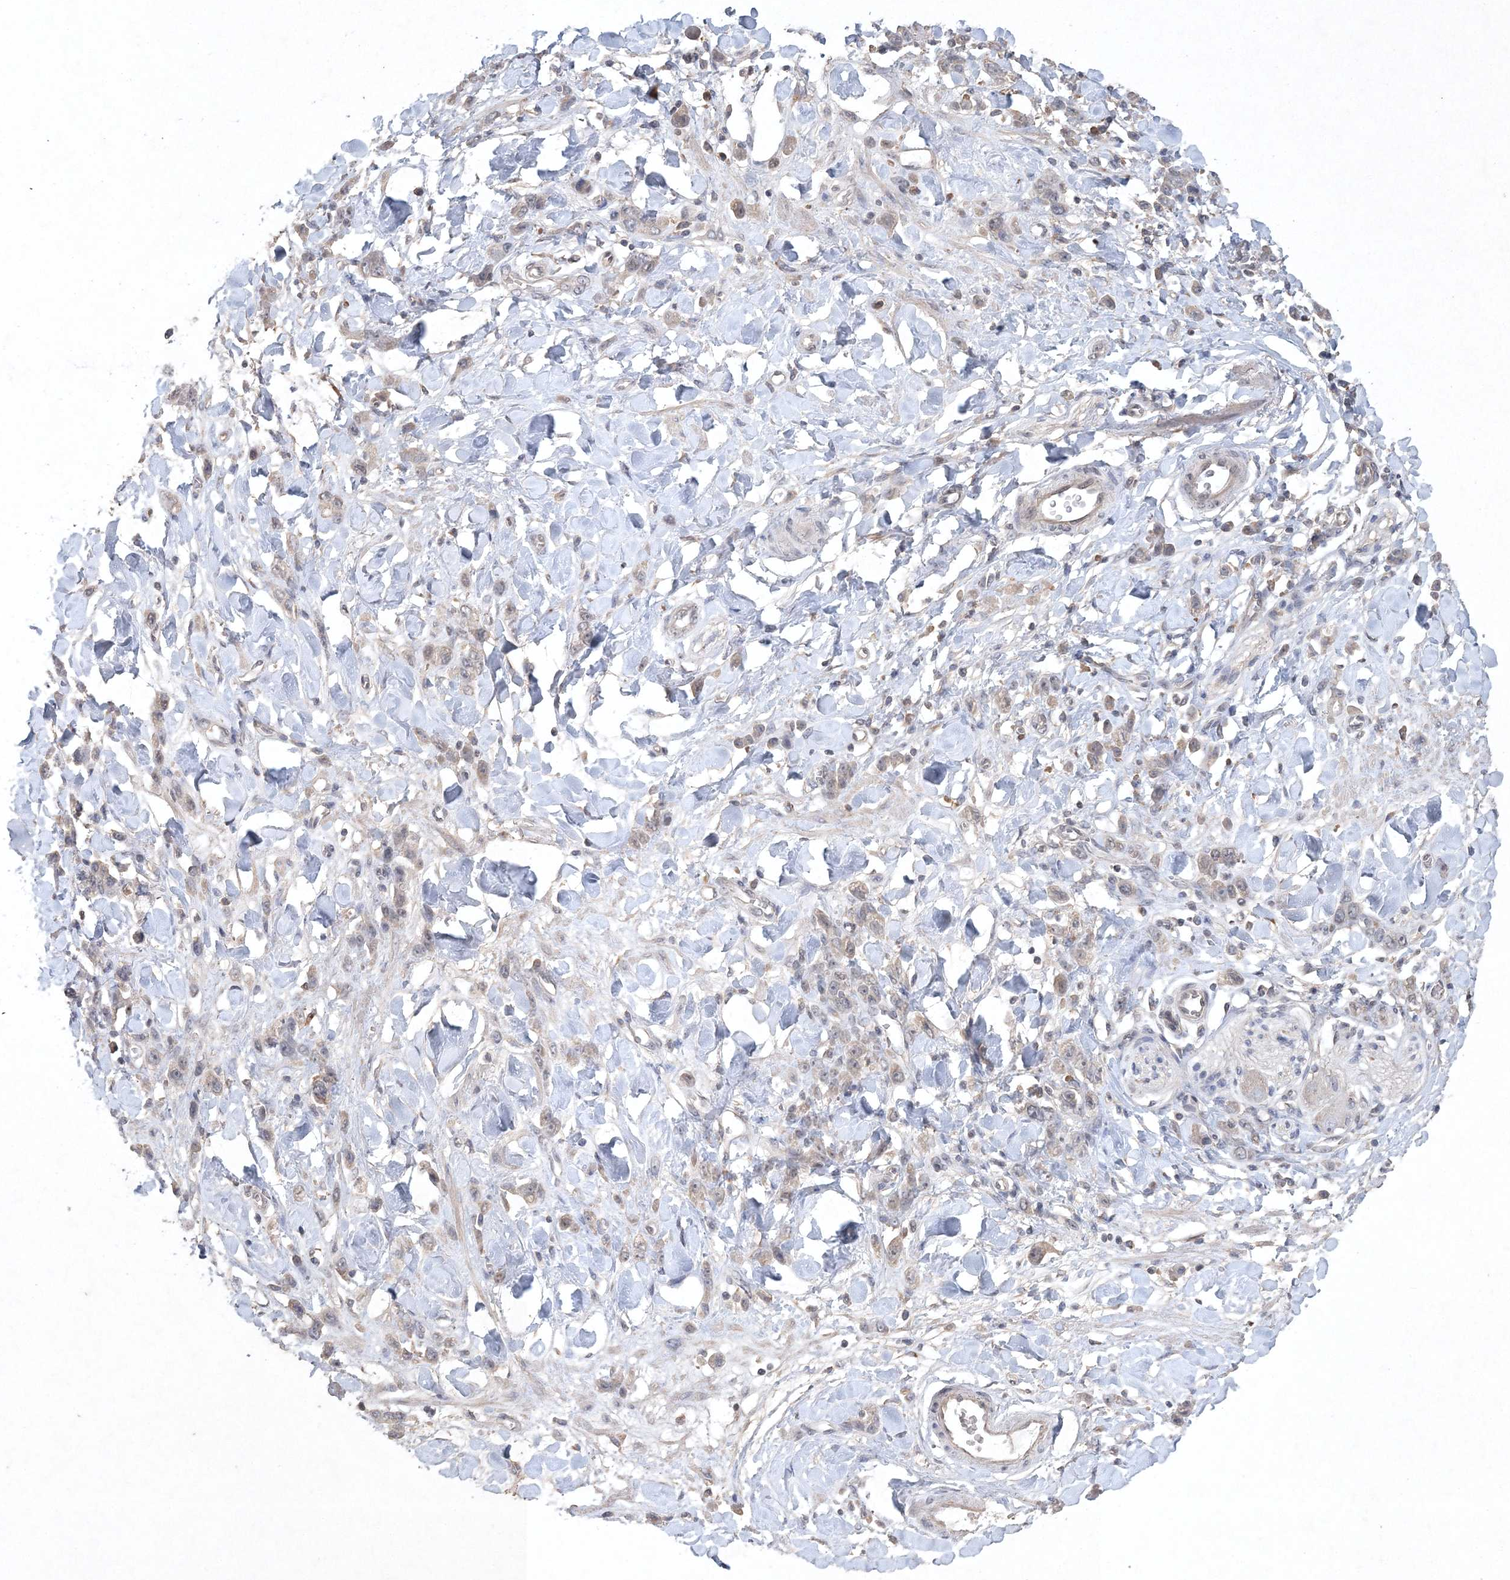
{"staining": {"intensity": "weak", "quantity": "25%-75%", "location": "cytoplasmic/membranous"}, "tissue": "stomach cancer", "cell_type": "Tumor cells", "image_type": "cancer", "snomed": [{"axis": "morphology", "description": "Normal tissue, NOS"}, {"axis": "morphology", "description": "Adenocarcinoma, NOS"}, {"axis": "topography", "description": "Stomach"}], "caption": "Protein staining shows weak cytoplasmic/membranous expression in about 25%-75% of tumor cells in stomach cancer.", "gene": "UIMC1", "patient": {"sex": "male", "age": 82}}